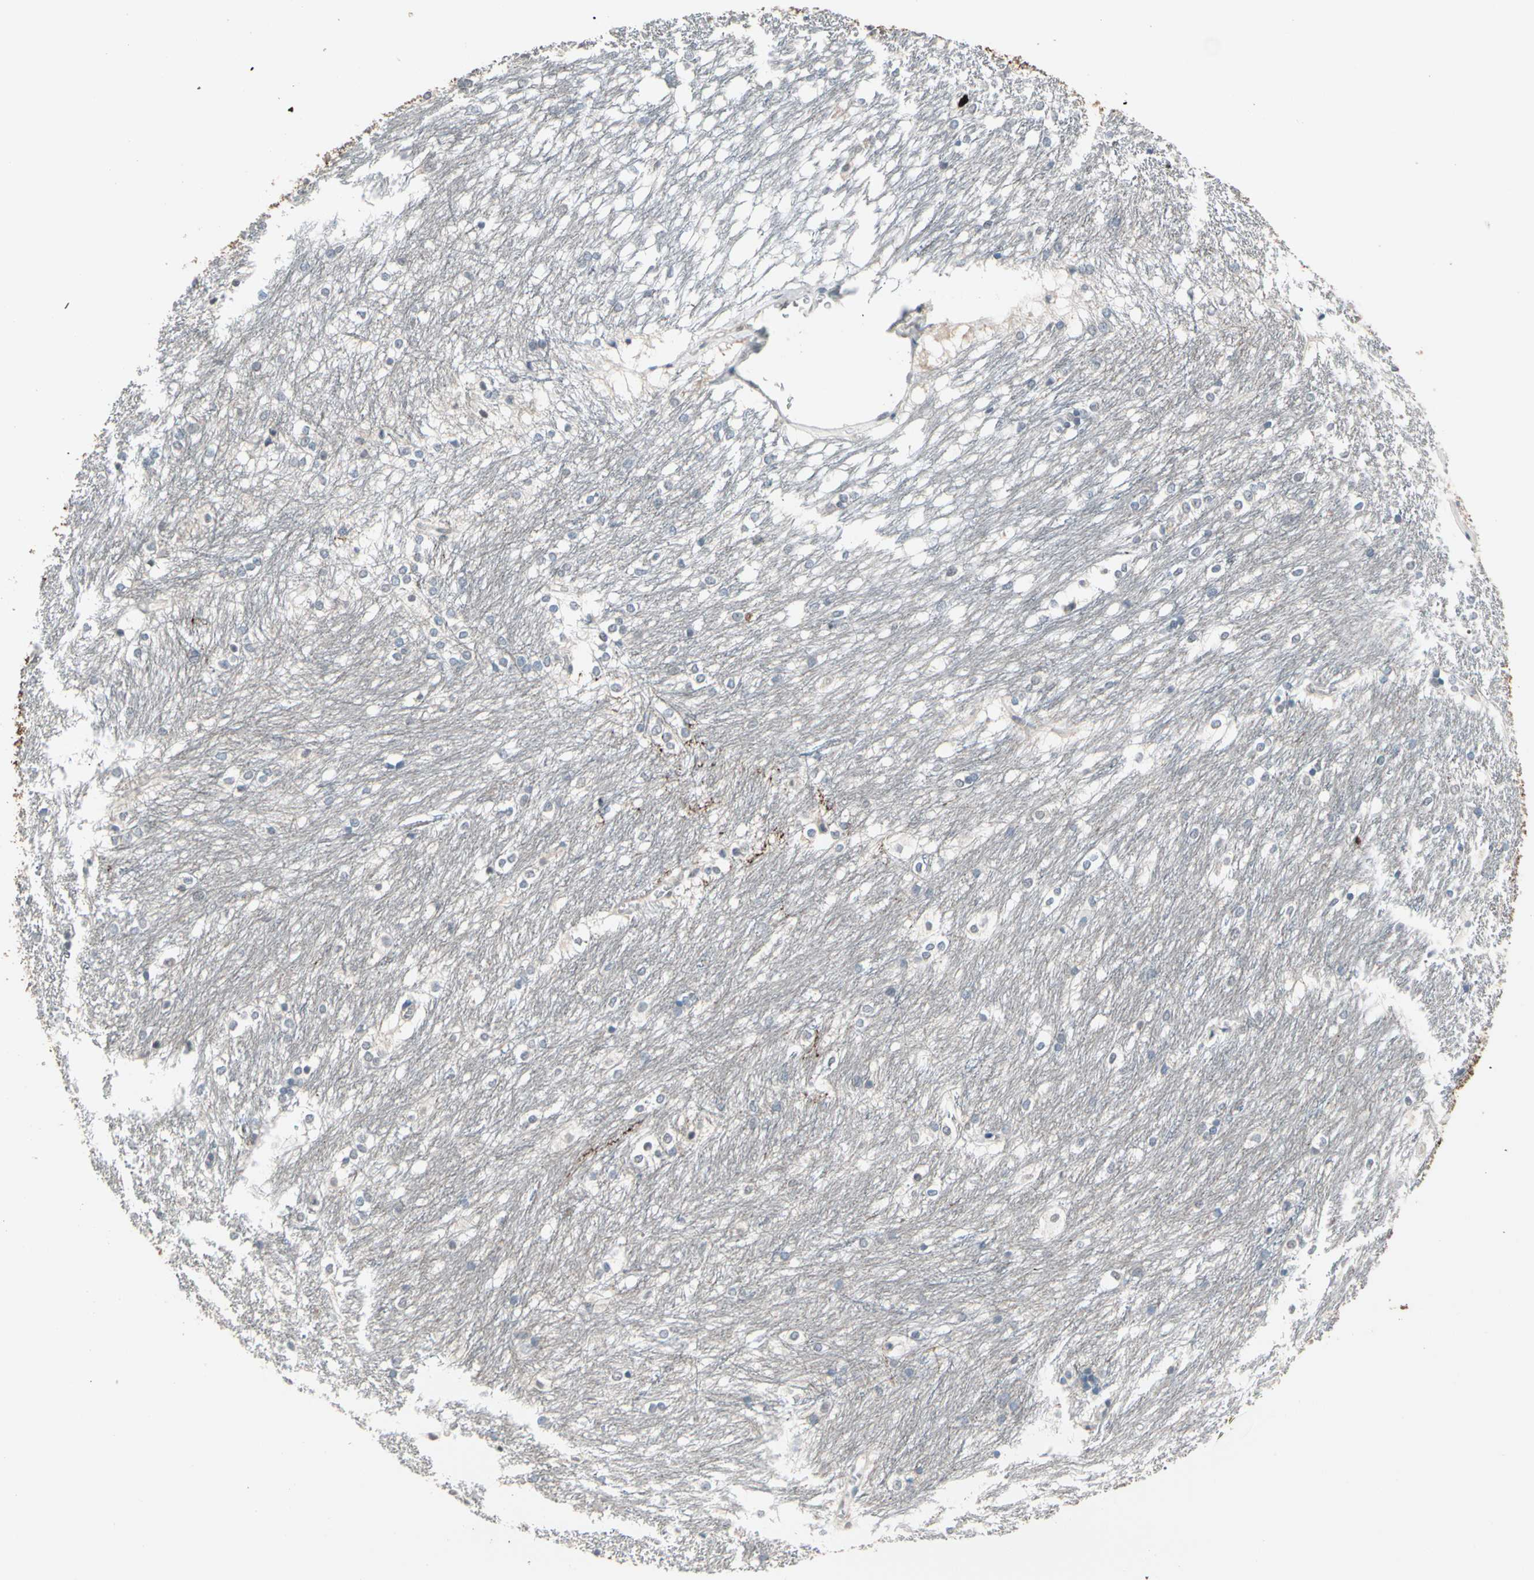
{"staining": {"intensity": "negative", "quantity": "none", "location": "none"}, "tissue": "caudate", "cell_type": "Glial cells", "image_type": "normal", "snomed": [{"axis": "morphology", "description": "Normal tissue, NOS"}, {"axis": "topography", "description": "Lateral ventricle wall"}], "caption": "Immunohistochemical staining of normal human caudate demonstrates no significant expression in glial cells.", "gene": "SV2A", "patient": {"sex": "female", "age": 19}}